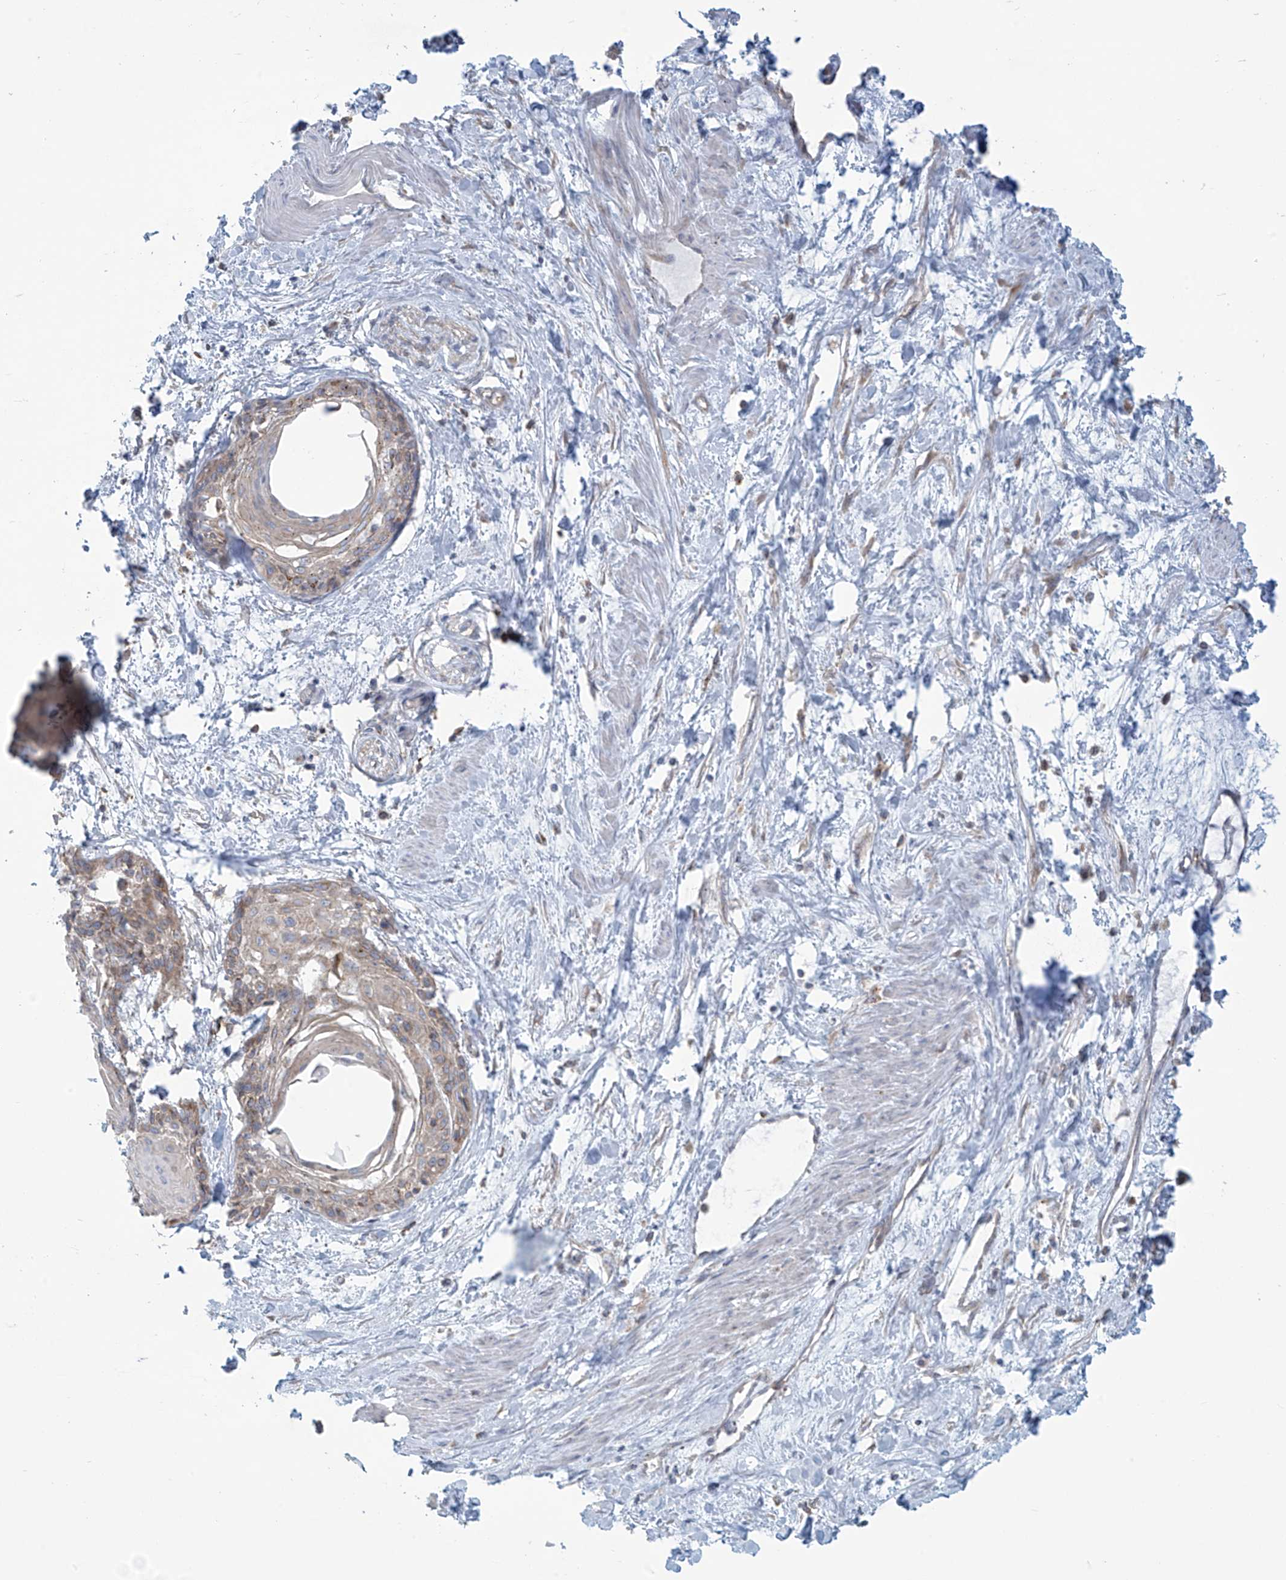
{"staining": {"intensity": "weak", "quantity": "25%-75%", "location": "cytoplasmic/membranous"}, "tissue": "cervical cancer", "cell_type": "Tumor cells", "image_type": "cancer", "snomed": [{"axis": "morphology", "description": "Squamous cell carcinoma, NOS"}, {"axis": "topography", "description": "Cervix"}], "caption": "This micrograph reveals IHC staining of human cervical squamous cell carcinoma, with low weak cytoplasmic/membranous positivity in approximately 25%-75% of tumor cells.", "gene": "LZTS3", "patient": {"sex": "female", "age": 57}}